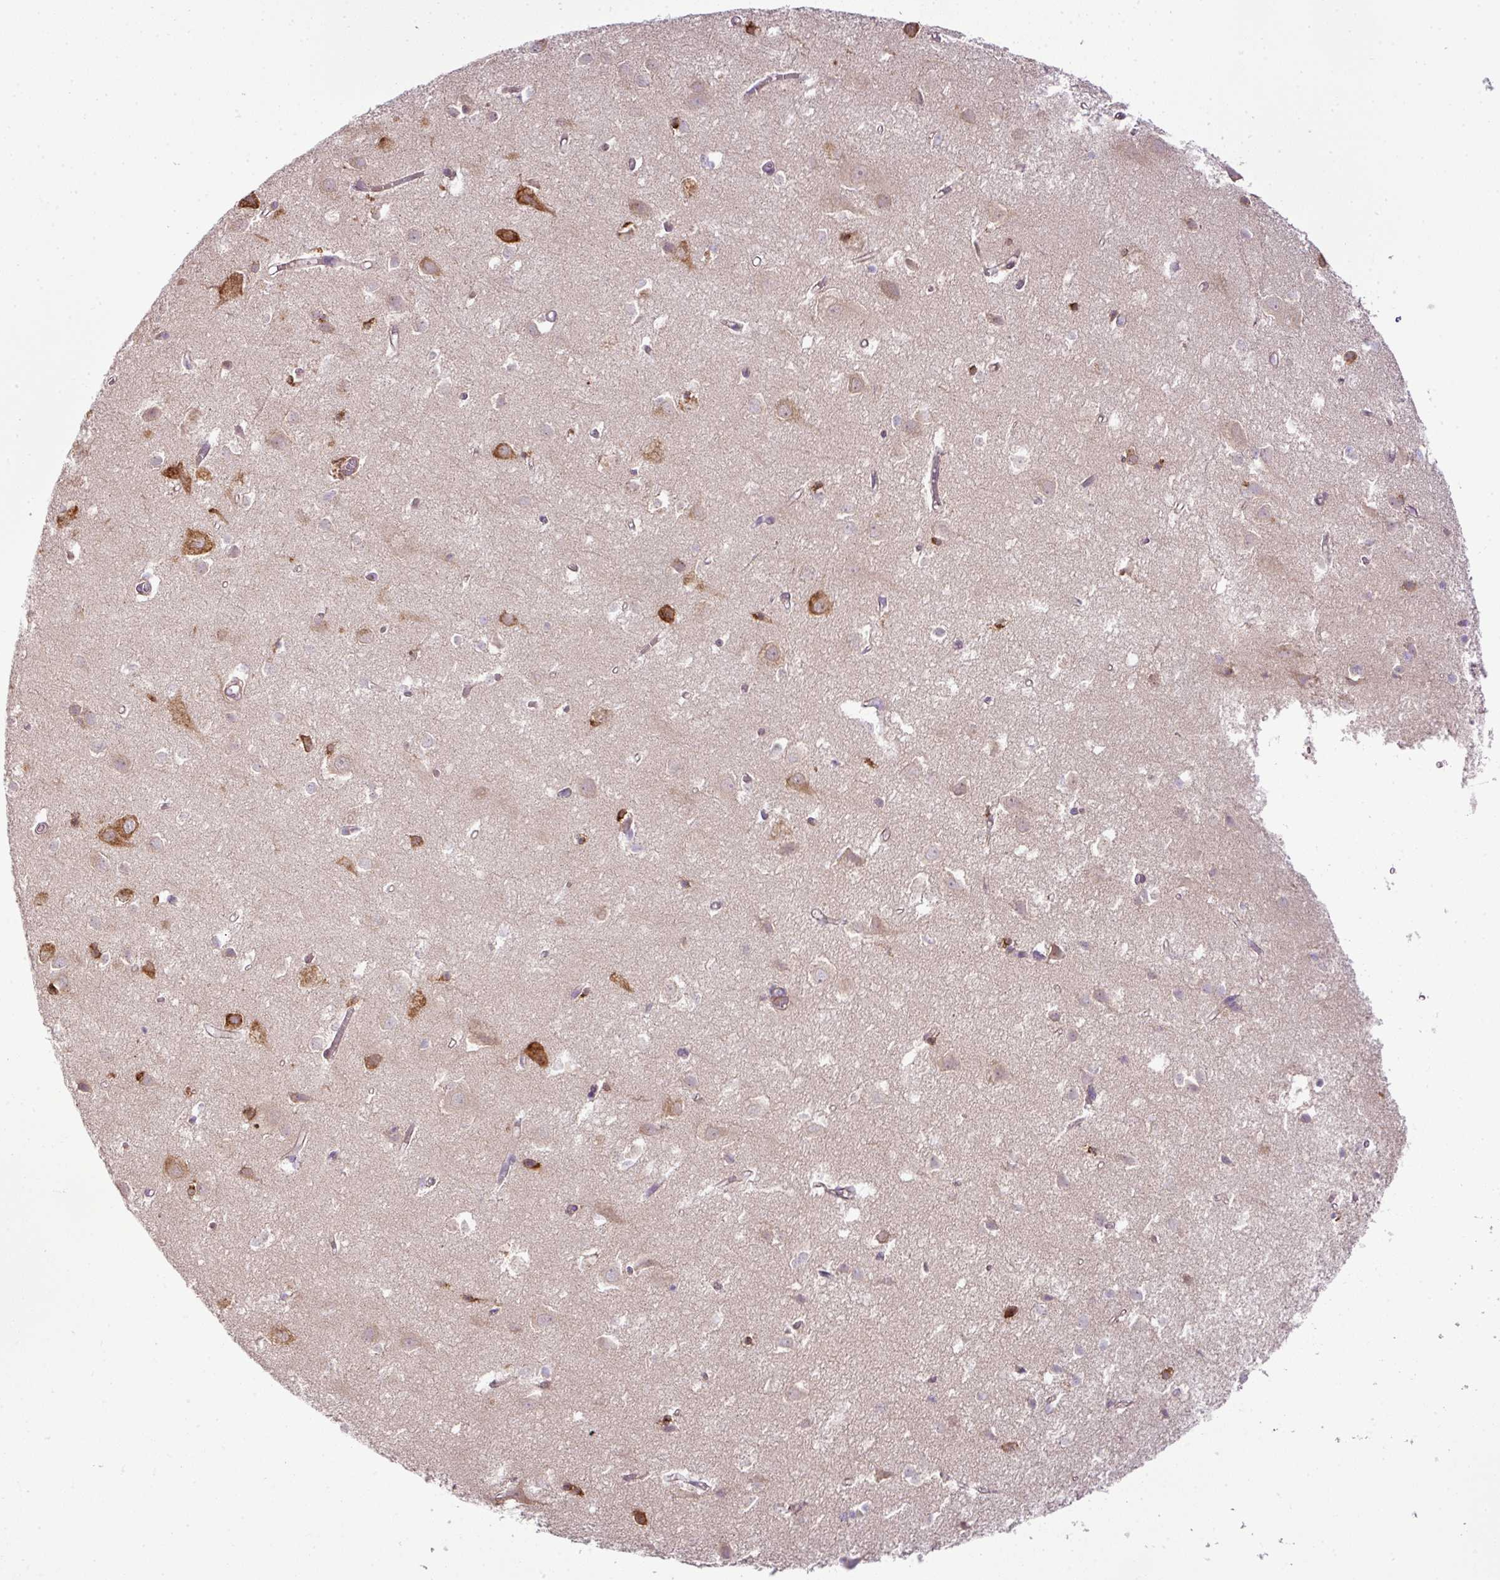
{"staining": {"intensity": "weak", "quantity": "25%-75%", "location": "cytoplasmic/membranous"}, "tissue": "cerebral cortex", "cell_type": "Endothelial cells", "image_type": "normal", "snomed": [{"axis": "morphology", "description": "Normal tissue, NOS"}, {"axis": "topography", "description": "Cerebral cortex"}], "caption": "Endothelial cells display low levels of weak cytoplasmic/membranous positivity in approximately 25%-75% of cells in benign human cerebral cortex.", "gene": "COX18", "patient": {"sex": "male", "age": 70}}